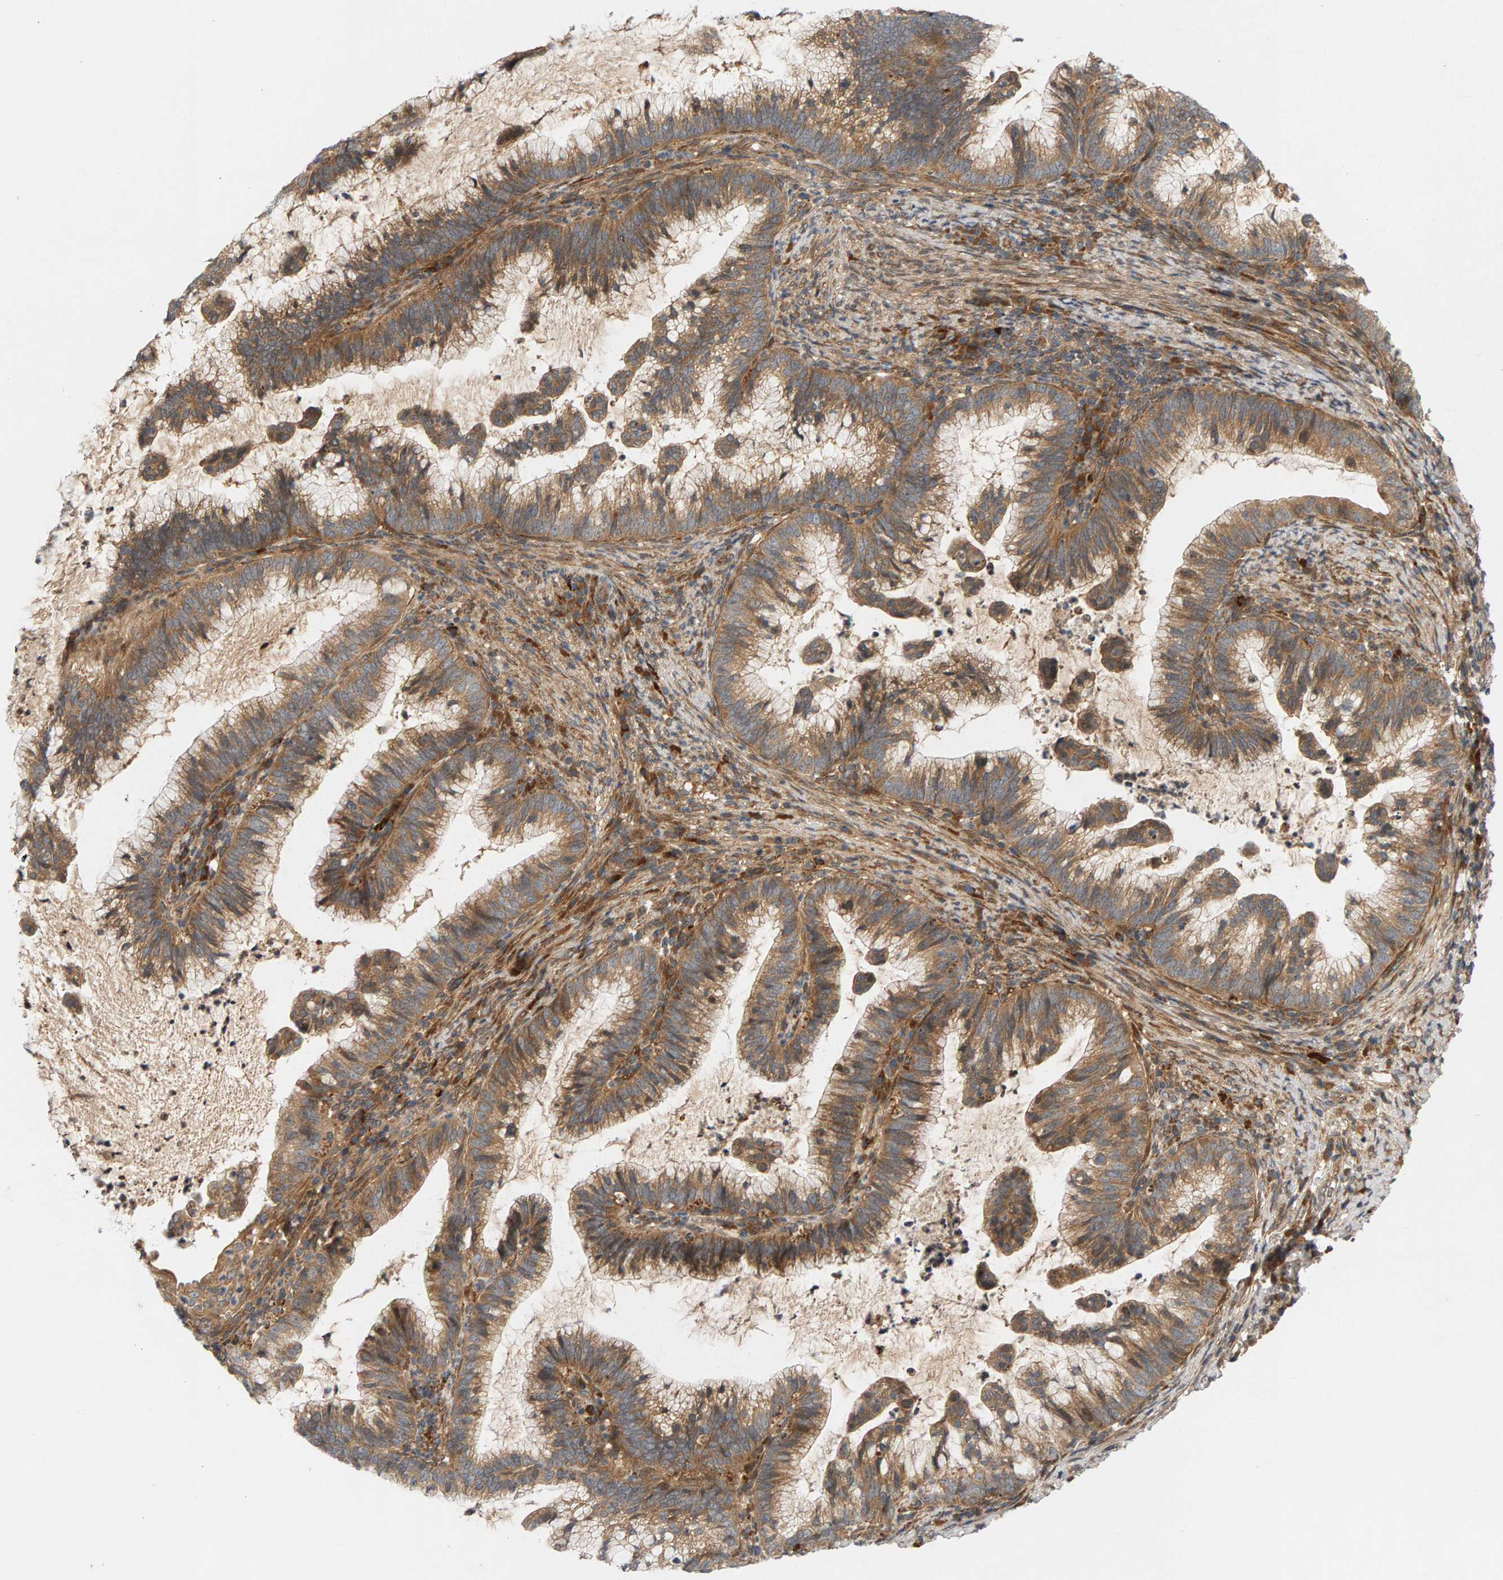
{"staining": {"intensity": "moderate", "quantity": ">75%", "location": "cytoplasmic/membranous"}, "tissue": "cervical cancer", "cell_type": "Tumor cells", "image_type": "cancer", "snomed": [{"axis": "morphology", "description": "Adenocarcinoma, NOS"}, {"axis": "topography", "description": "Cervix"}], "caption": "Immunohistochemical staining of cervical adenocarcinoma displays medium levels of moderate cytoplasmic/membranous positivity in approximately >75% of tumor cells. The staining was performed using DAB to visualize the protein expression in brown, while the nuclei were stained in blue with hematoxylin (Magnification: 20x).", "gene": "BAHCC1", "patient": {"sex": "female", "age": 36}}